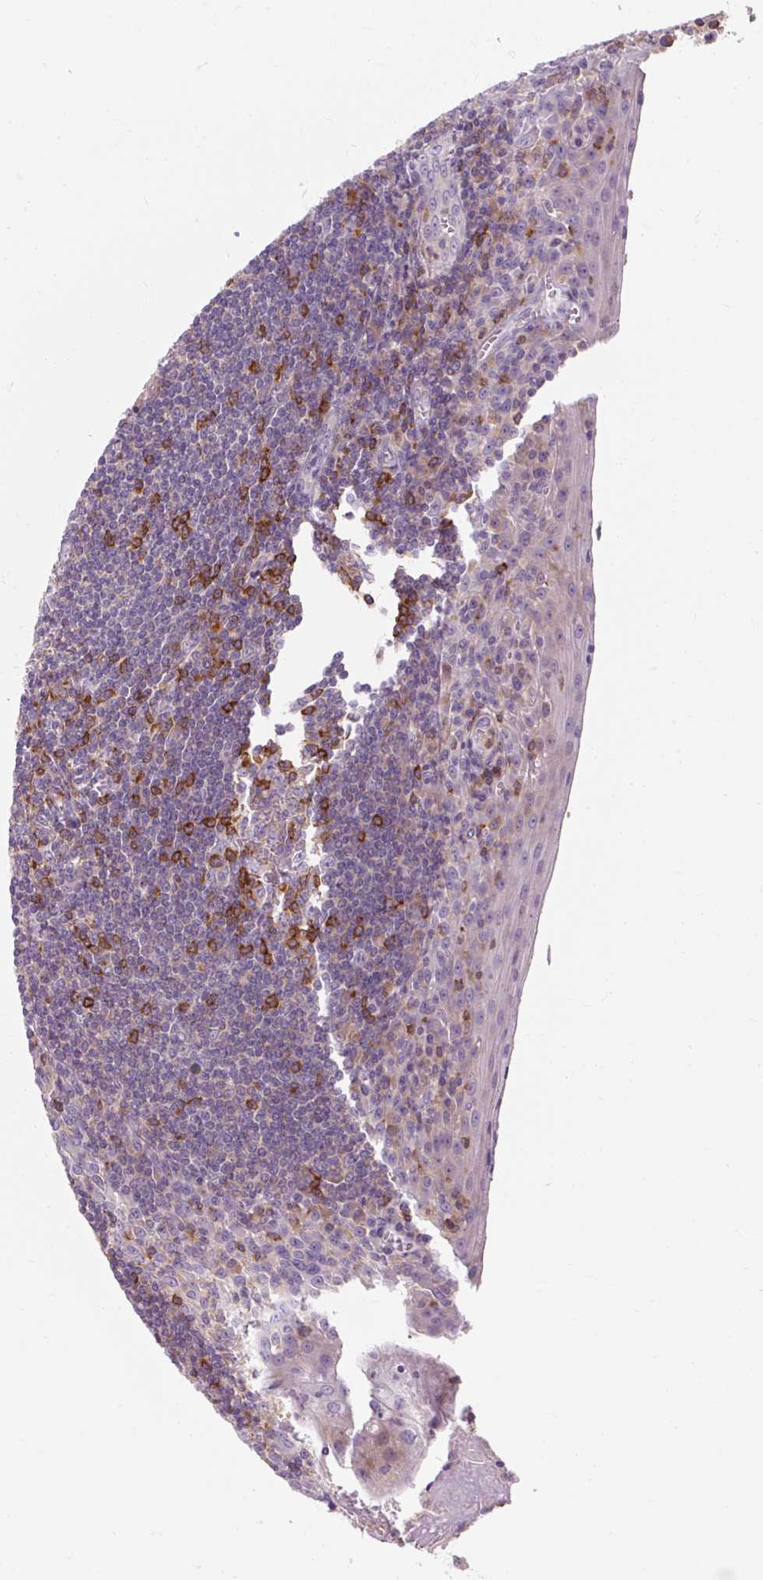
{"staining": {"intensity": "moderate", "quantity": "25%-75%", "location": "cytoplasmic/membranous"}, "tissue": "tonsil", "cell_type": "Germinal center cells", "image_type": "normal", "snomed": [{"axis": "morphology", "description": "Normal tissue, NOS"}, {"axis": "topography", "description": "Tonsil"}], "caption": "Immunohistochemistry (IHC) micrograph of benign tonsil stained for a protein (brown), which shows medium levels of moderate cytoplasmic/membranous staining in about 25%-75% of germinal center cells.", "gene": "TIGD2", "patient": {"sex": "male", "age": 27}}